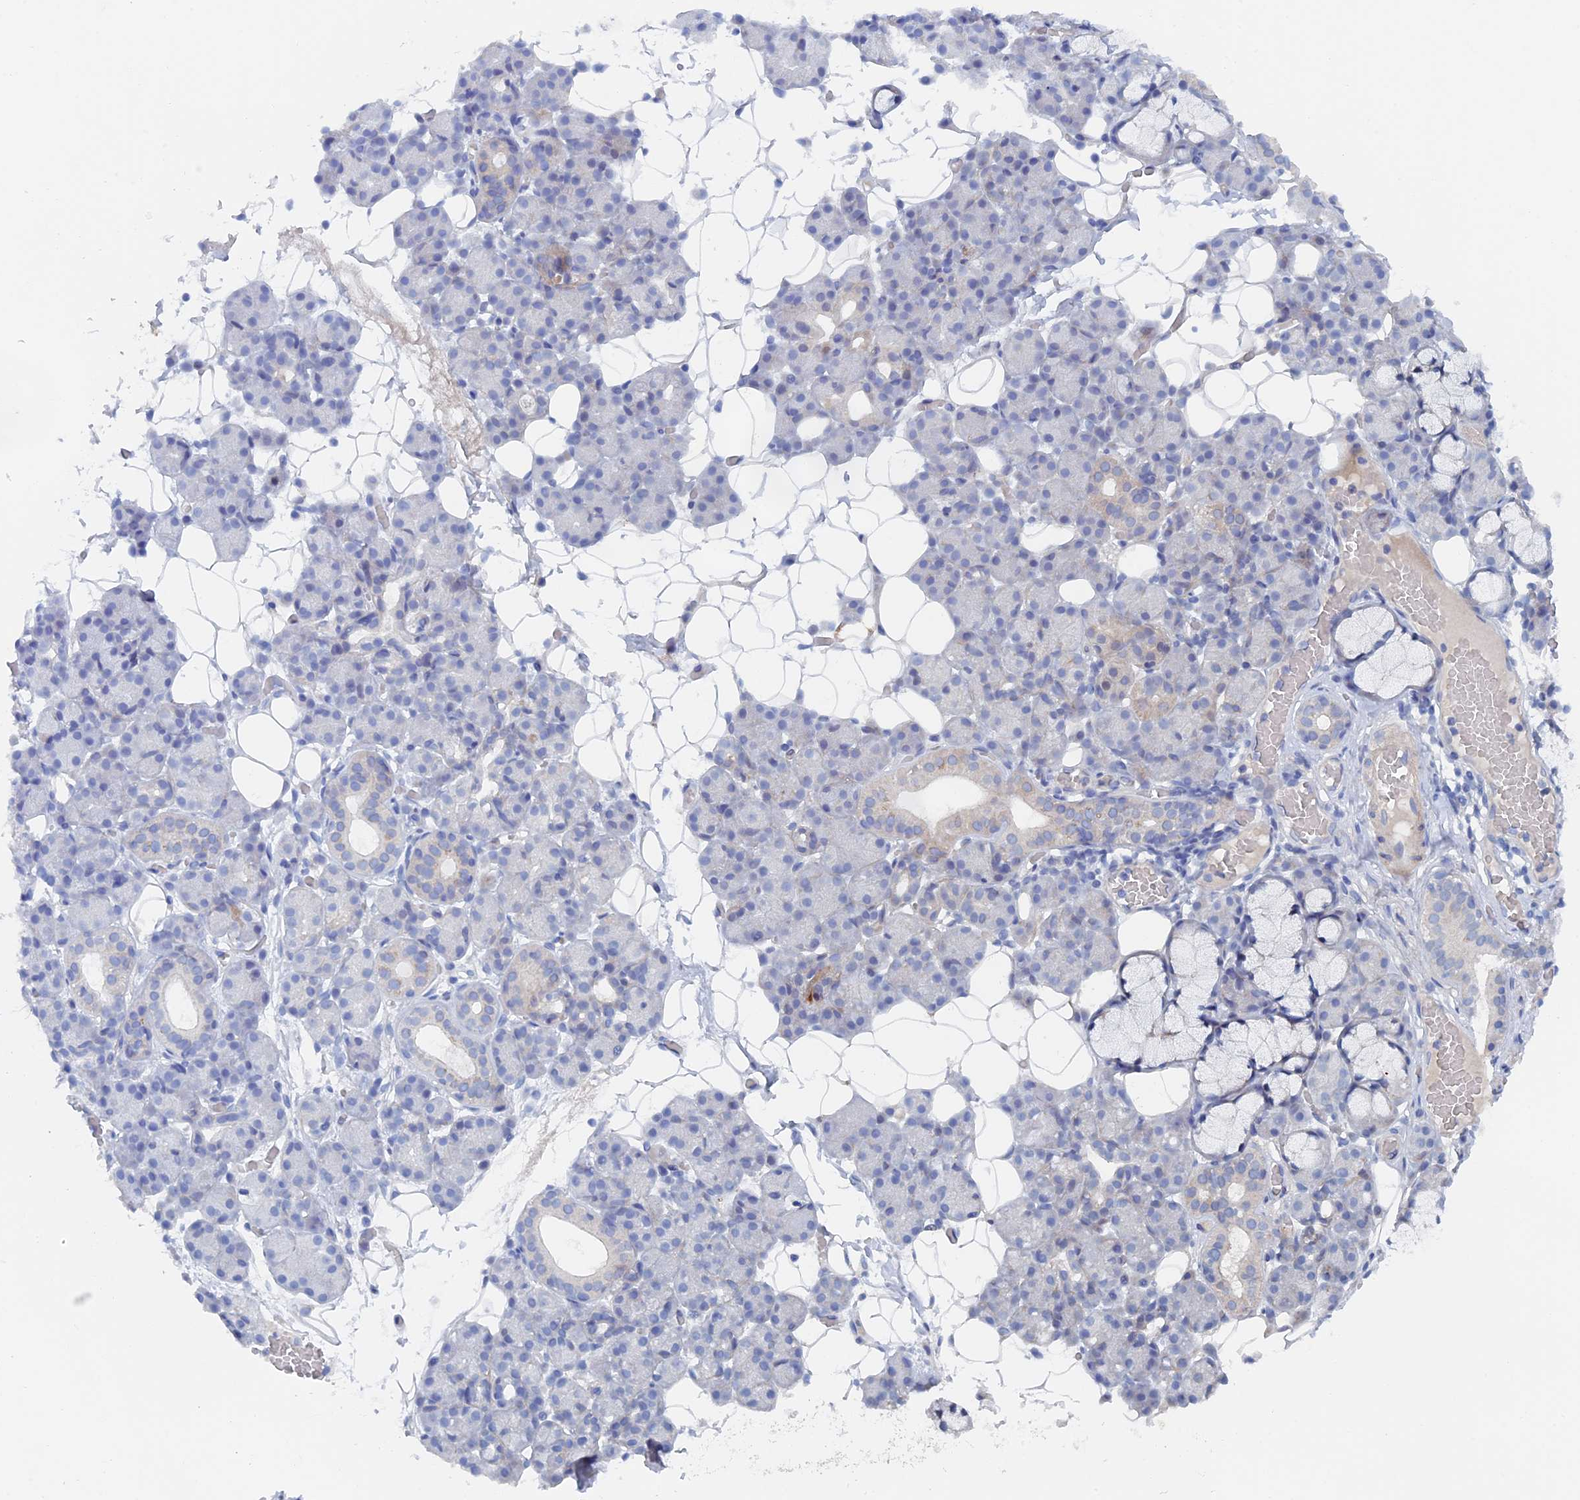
{"staining": {"intensity": "negative", "quantity": "none", "location": "none"}, "tissue": "salivary gland", "cell_type": "Glandular cells", "image_type": "normal", "snomed": [{"axis": "morphology", "description": "Normal tissue, NOS"}, {"axis": "topography", "description": "Salivary gland"}], "caption": "A high-resolution image shows IHC staining of unremarkable salivary gland, which shows no significant positivity in glandular cells.", "gene": "ELOVL6", "patient": {"sex": "male", "age": 63}}